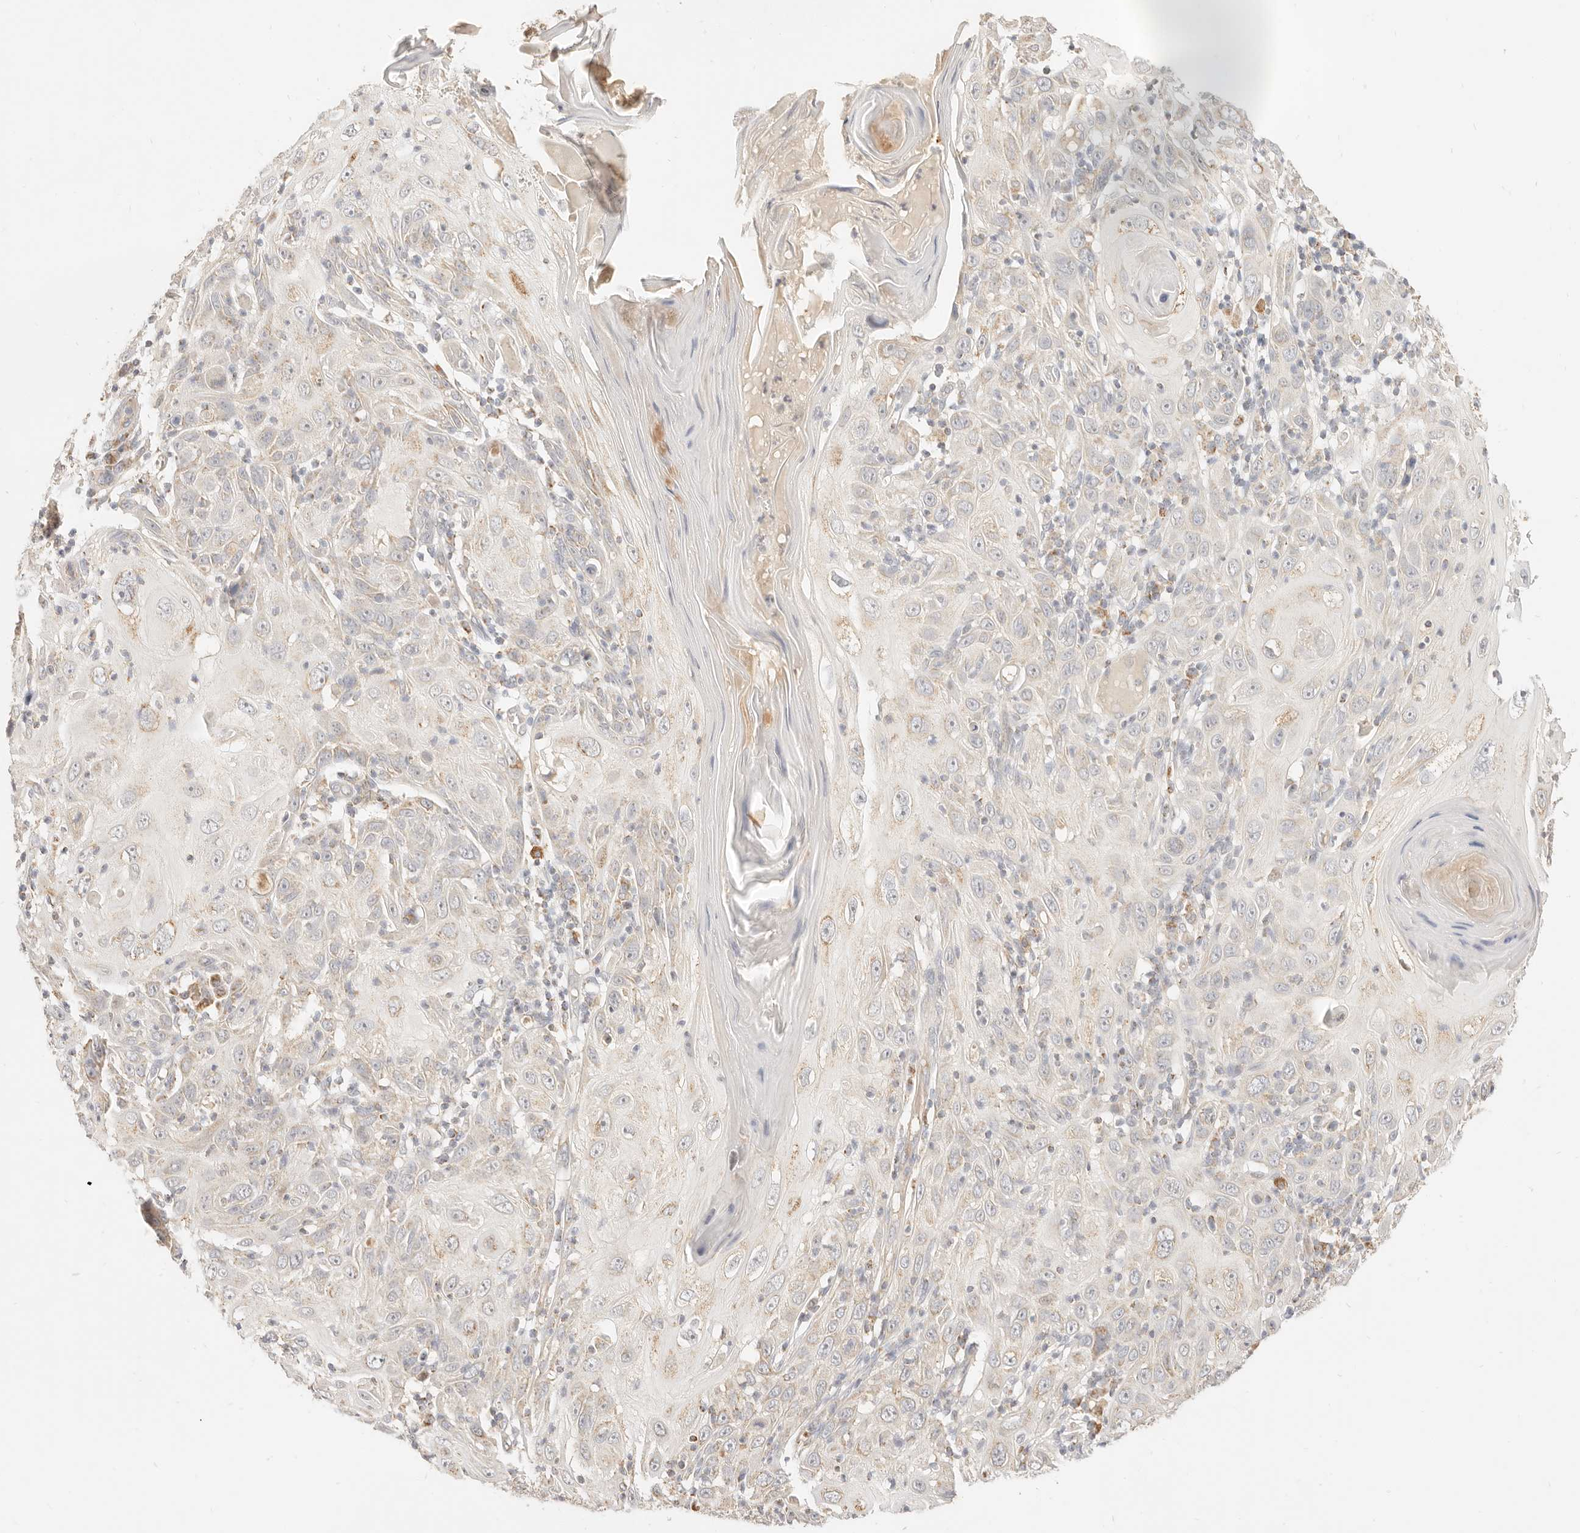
{"staining": {"intensity": "weak", "quantity": "<25%", "location": "cytoplasmic/membranous"}, "tissue": "skin cancer", "cell_type": "Tumor cells", "image_type": "cancer", "snomed": [{"axis": "morphology", "description": "Squamous cell carcinoma, NOS"}, {"axis": "topography", "description": "Skin"}], "caption": "Immunohistochemical staining of skin squamous cell carcinoma exhibits no significant positivity in tumor cells. (DAB (3,3'-diaminobenzidine) immunohistochemistry, high magnification).", "gene": "CPLANE2", "patient": {"sex": "female", "age": 88}}